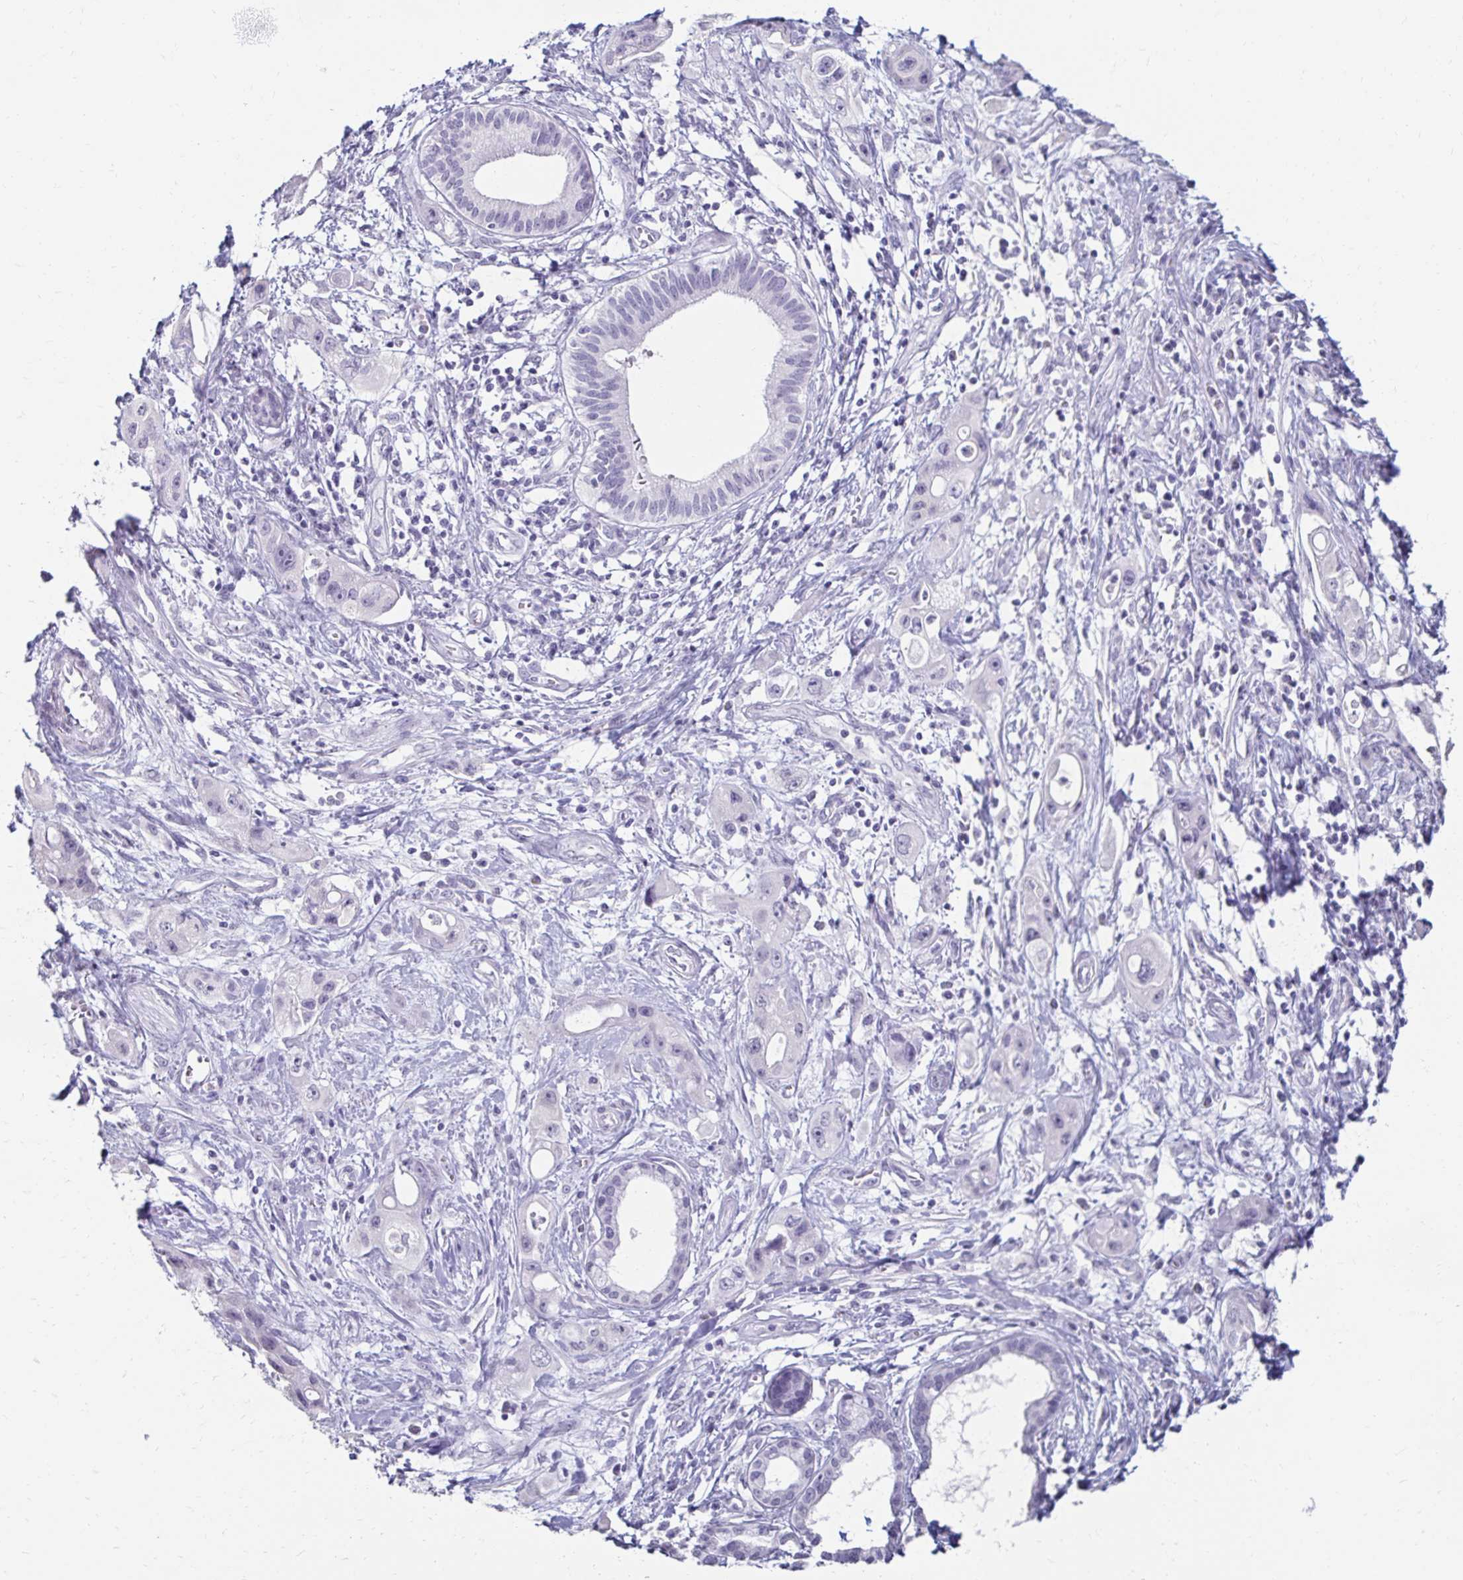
{"staining": {"intensity": "negative", "quantity": "none", "location": "none"}, "tissue": "pancreatic cancer", "cell_type": "Tumor cells", "image_type": "cancer", "snomed": [{"axis": "morphology", "description": "Adenocarcinoma, NOS"}, {"axis": "topography", "description": "Pancreas"}], "caption": "Tumor cells show no significant protein expression in pancreatic cancer (adenocarcinoma).", "gene": "TOMM34", "patient": {"sex": "female", "age": 66}}